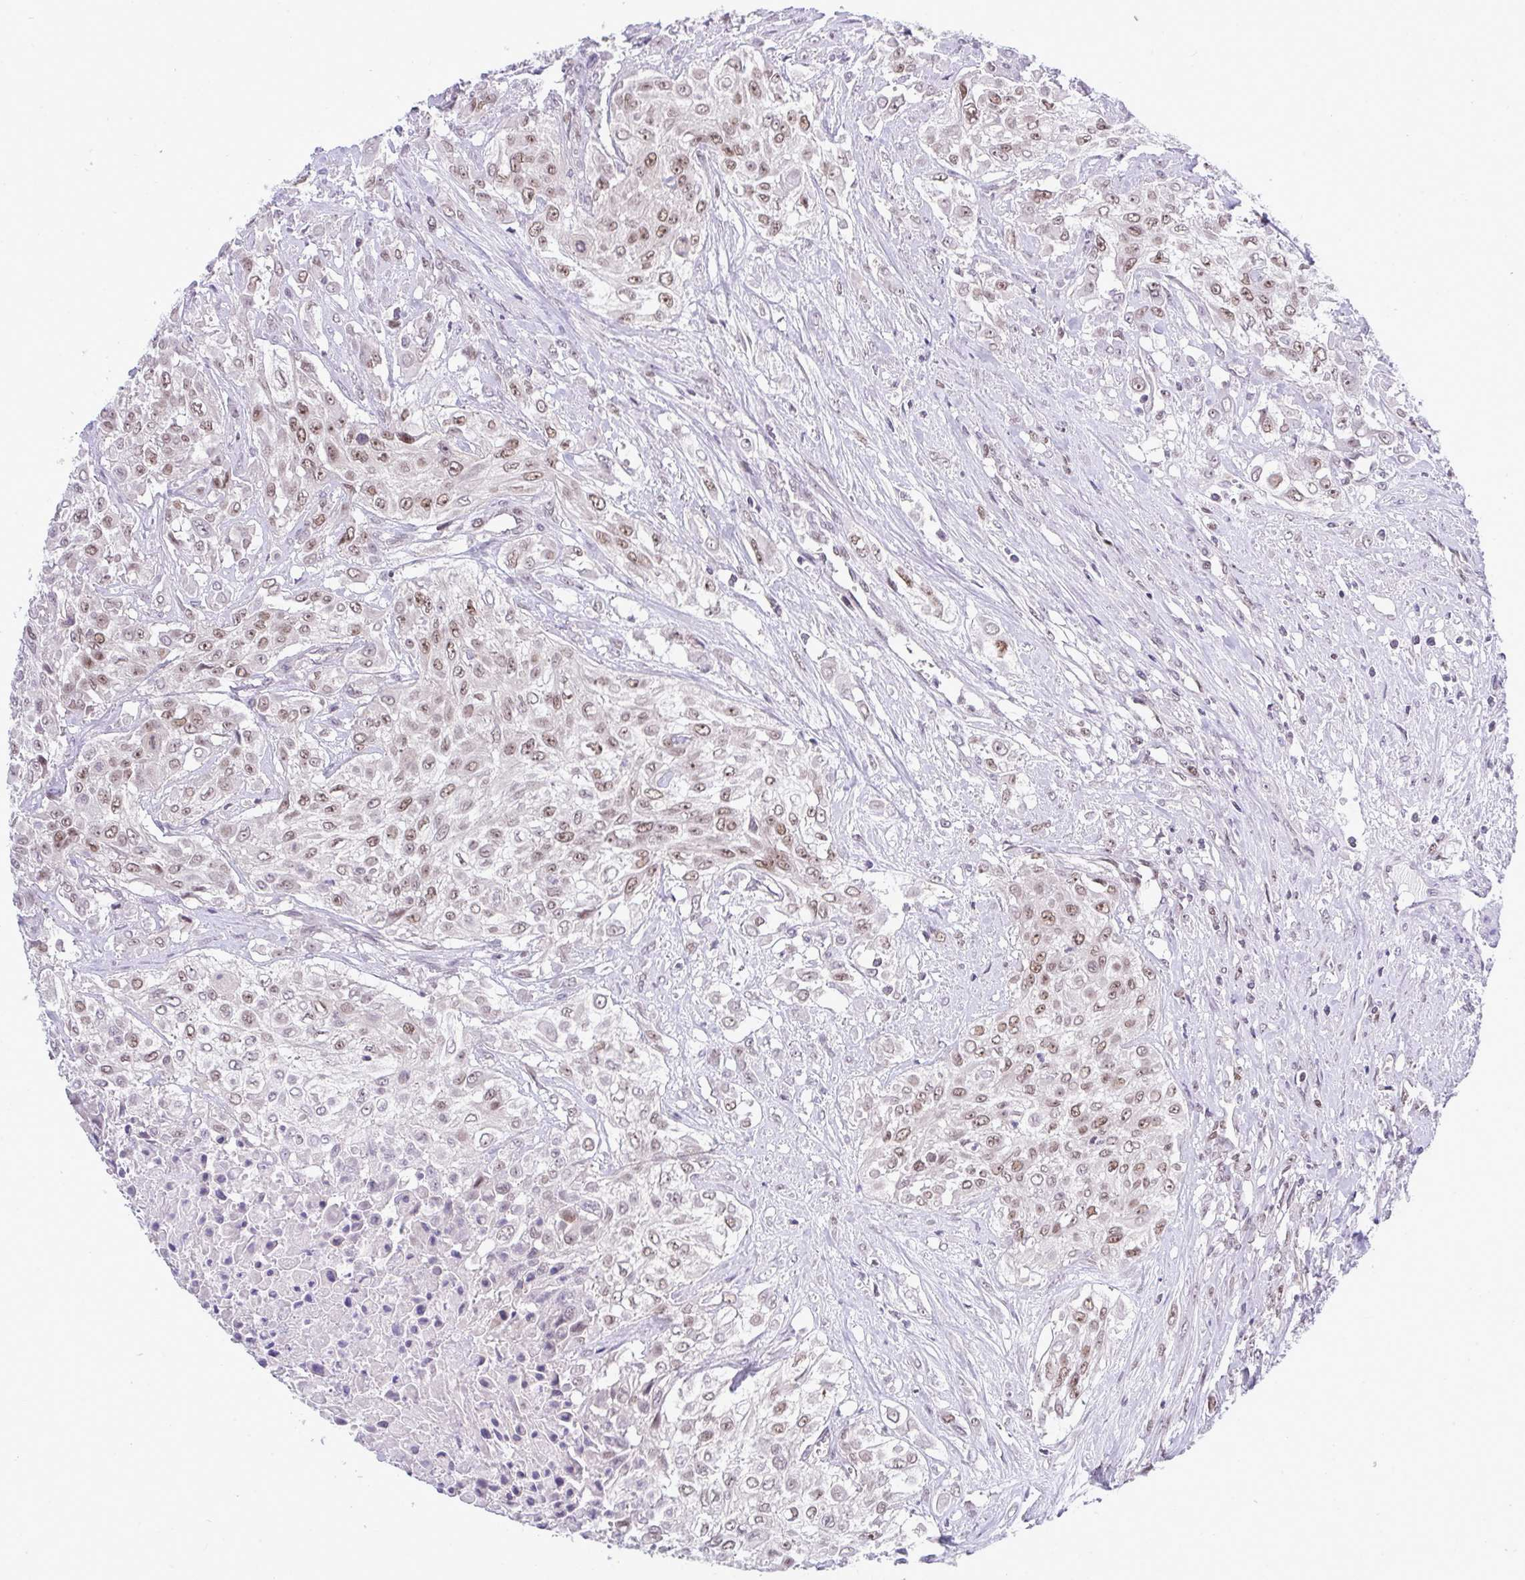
{"staining": {"intensity": "weak", "quantity": "25%-75%", "location": "nuclear"}, "tissue": "urothelial cancer", "cell_type": "Tumor cells", "image_type": "cancer", "snomed": [{"axis": "morphology", "description": "Urothelial carcinoma, High grade"}, {"axis": "topography", "description": "Urinary bladder"}], "caption": "The immunohistochemical stain shows weak nuclear staining in tumor cells of urothelial cancer tissue.", "gene": "RFC4", "patient": {"sex": "male", "age": 57}}